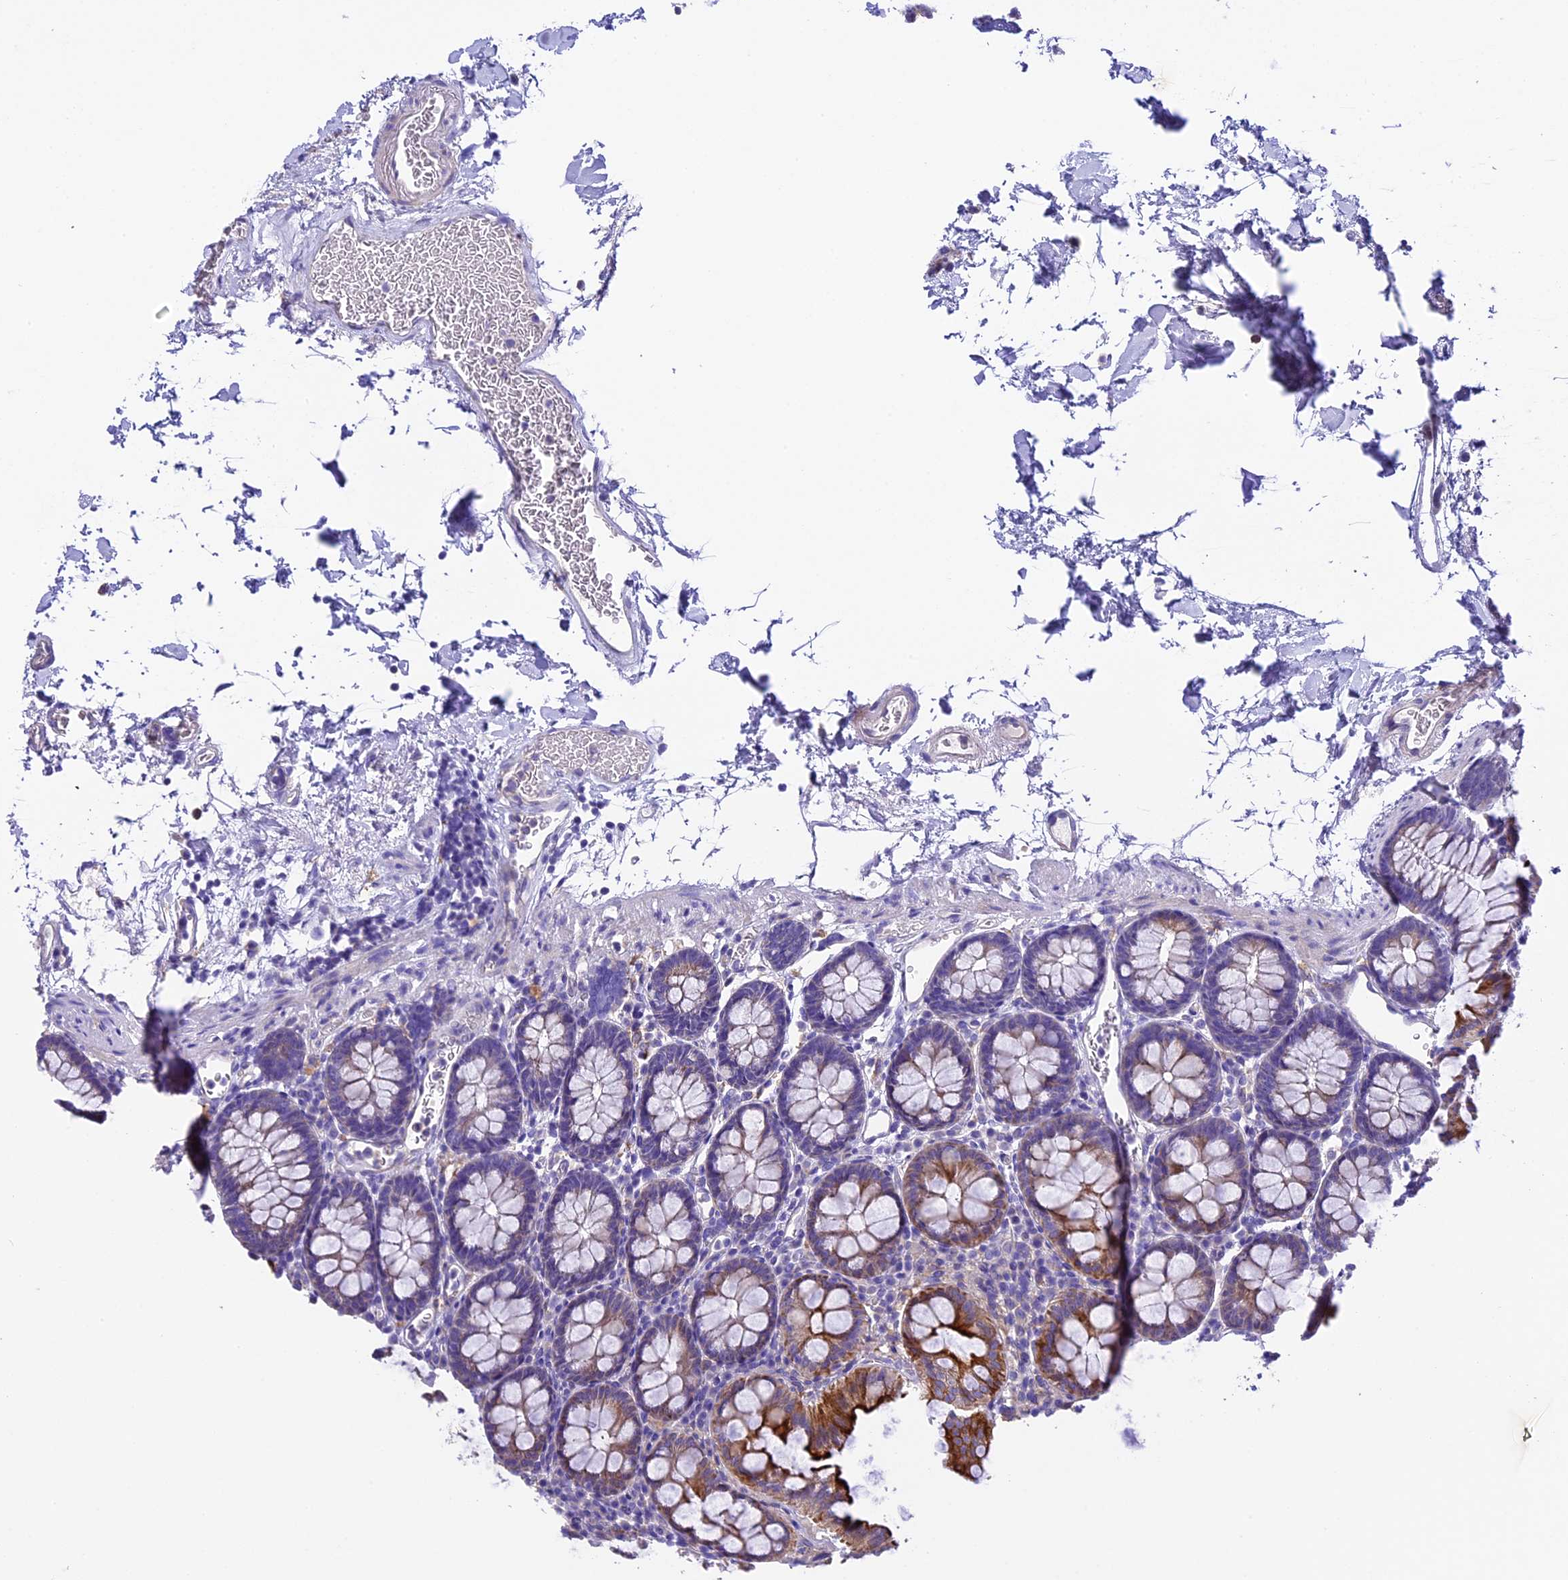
{"staining": {"intensity": "negative", "quantity": "none", "location": "none"}, "tissue": "colon", "cell_type": "Endothelial cells", "image_type": "normal", "snomed": [{"axis": "morphology", "description": "Normal tissue, NOS"}, {"axis": "topography", "description": "Colon"}], "caption": "This is an IHC photomicrograph of unremarkable human colon. There is no staining in endothelial cells.", "gene": "NOD2", "patient": {"sex": "male", "age": 75}}